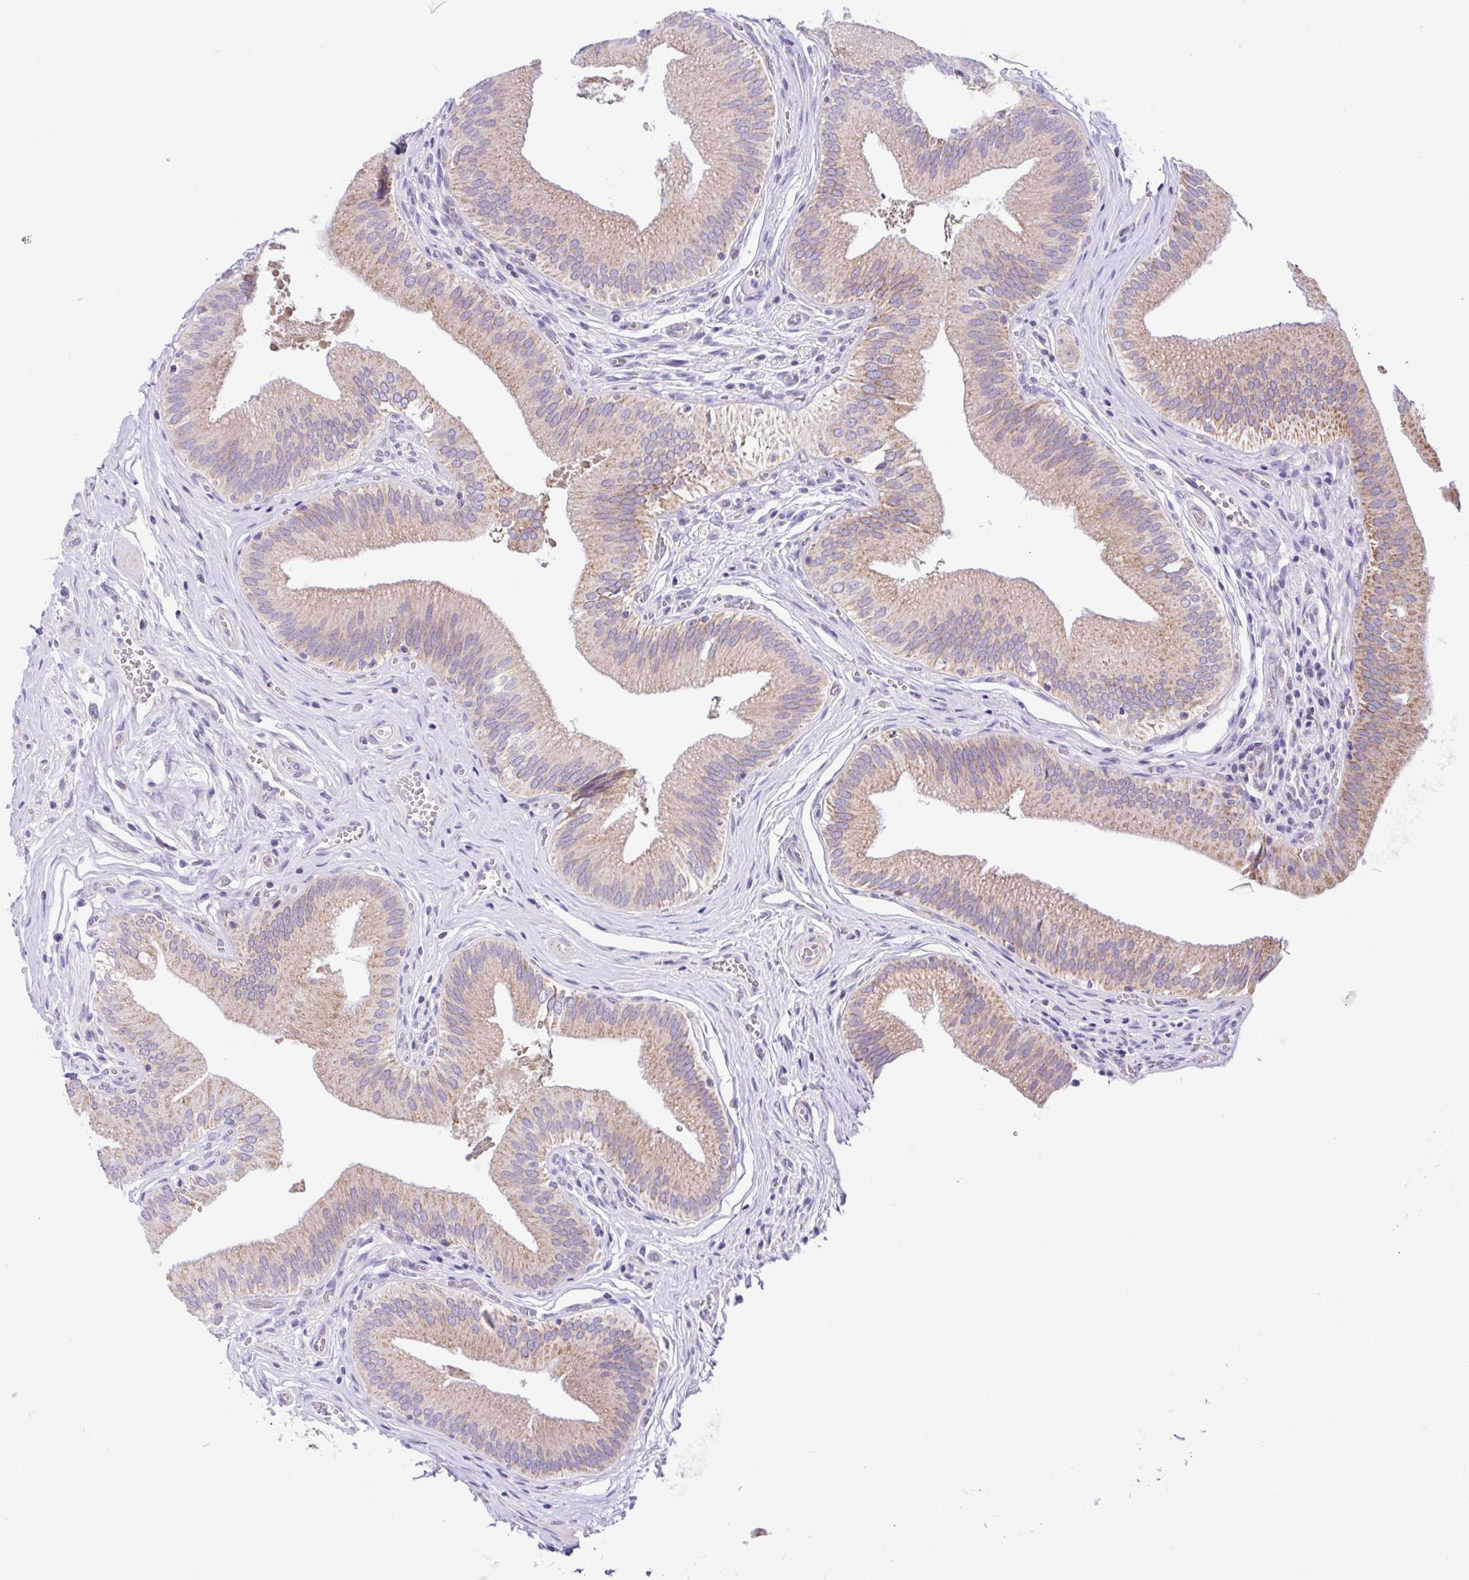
{"staining": {"intensity": "moderate", "quantity": ">75%", "location": "cytoplasmic/membranous"}, "tissue": "gallbladder", "cell_type": "Glandular cells", "image_type": "normal", "snomed": [{"axis": "morphology", "description": "Normal tissue, NOS"}, {"axis": "topography", "description": "Gallbladder"}], "caption": "Protein expression analysis of normal gallbladder exhibits moderate cytoplasmic/membranous expression in about >75% of glandular cells. (Brightfield microscopy of DAB IHC at high magnification).", "gene": "NDUFS2", "patient": {"sex": "male", "age": 17}}